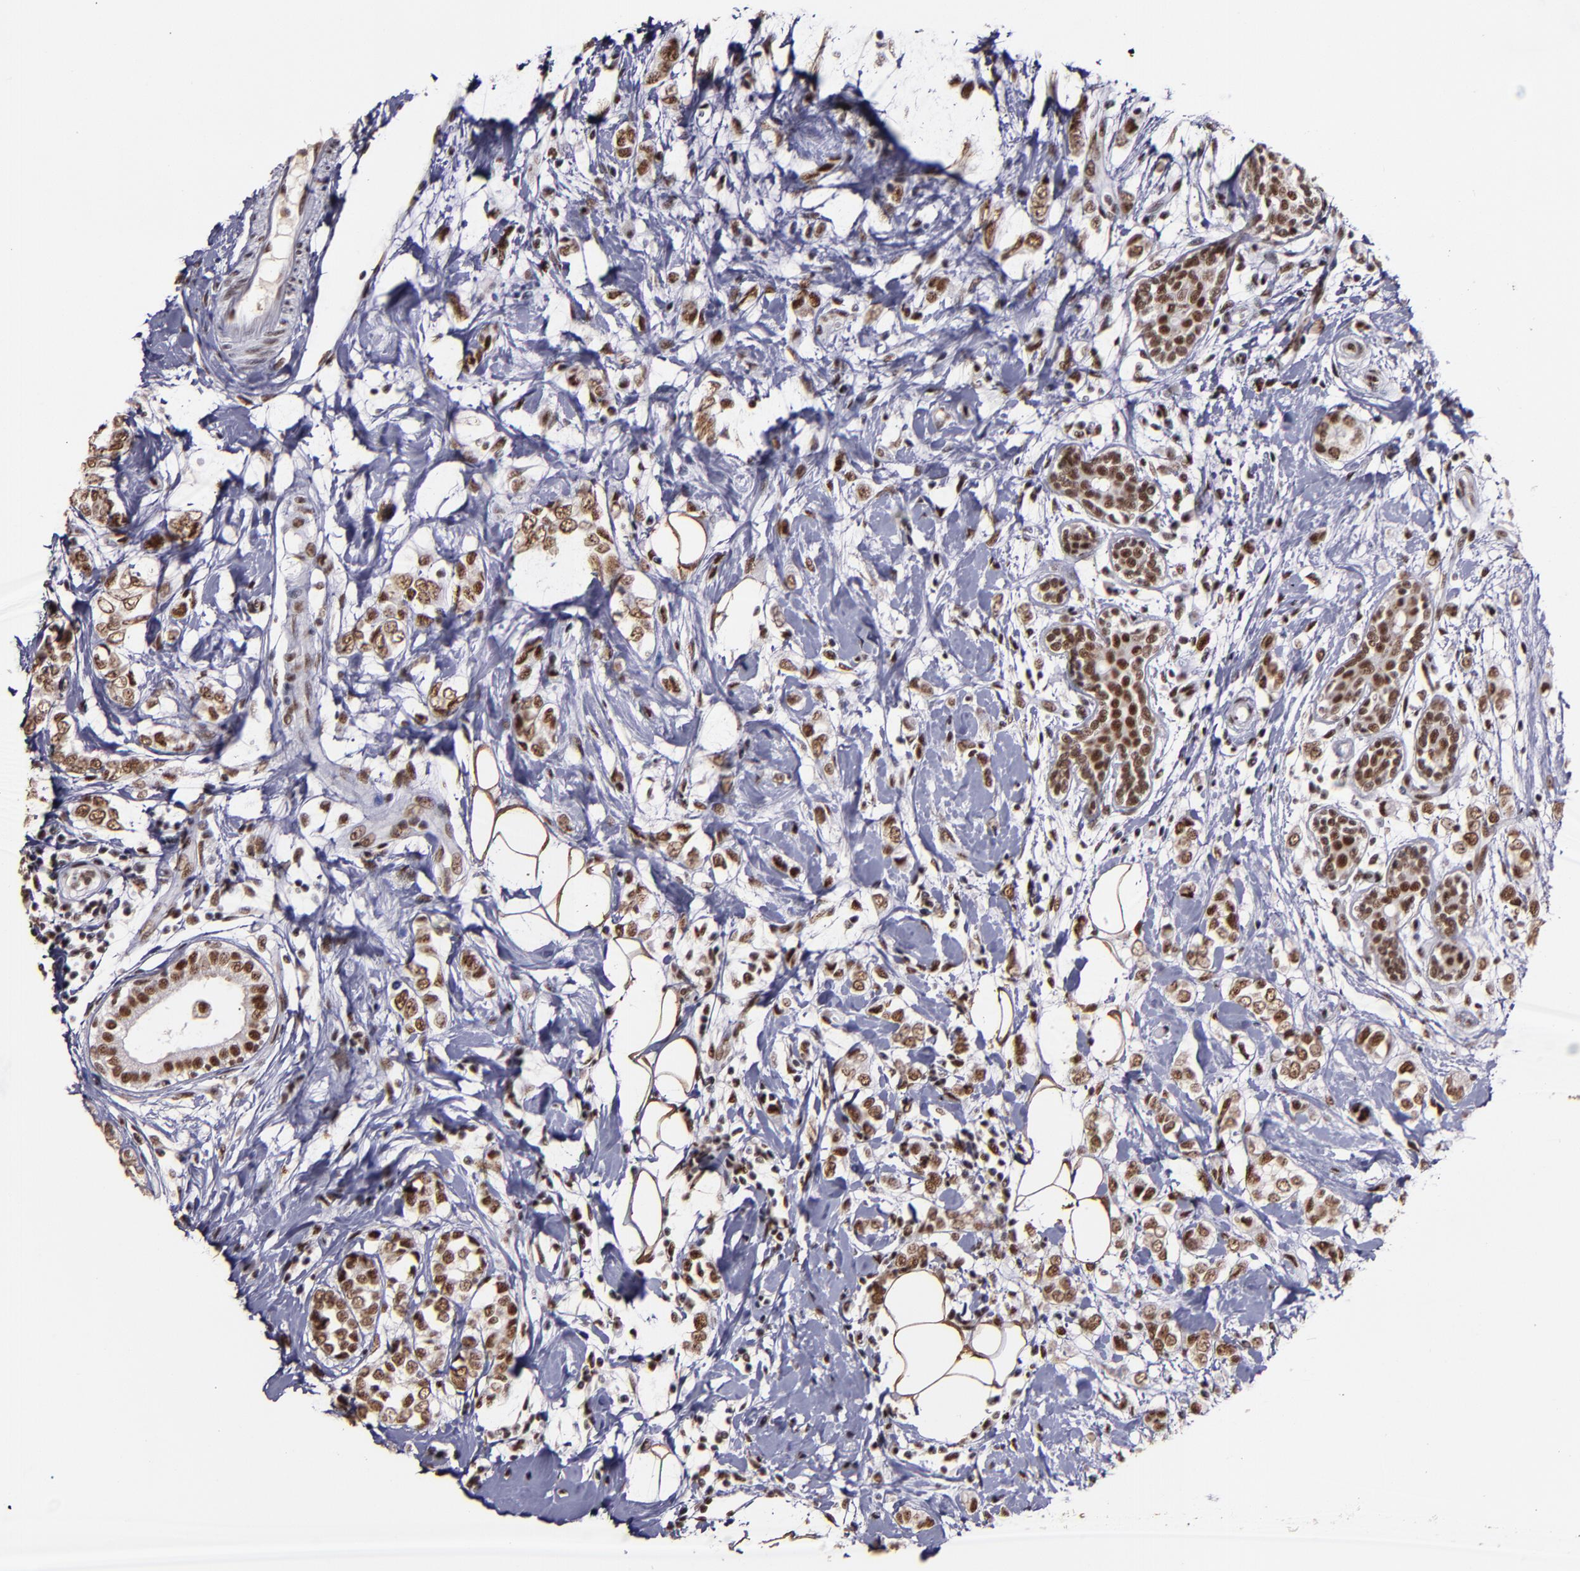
{"staining": {"intensity": "moderate", "quantity": ">75%", "location": "nuclear"}, "tissue": "breast cancer", "cell_type": "Tumor cells", "image_type": "cancer", "snomed": [{"axis": "morphology", "description": "Normal tissue, NOS"}, {"axis": "morphology", "description": "Lobular carcinoma"}, {"axis": "topography", "description": "Breast"}], "caption": "Immunohistochemical staining of breast lobular carcinoma demonstrates medium levels of moderate nuclear protein staining in approximately >75% of tumor cells. (DAB = brown stain, brightfield microscopy at high magnification).", "gene": "PPP4R3A", "patient": {"sex": "female", "age": 47}}